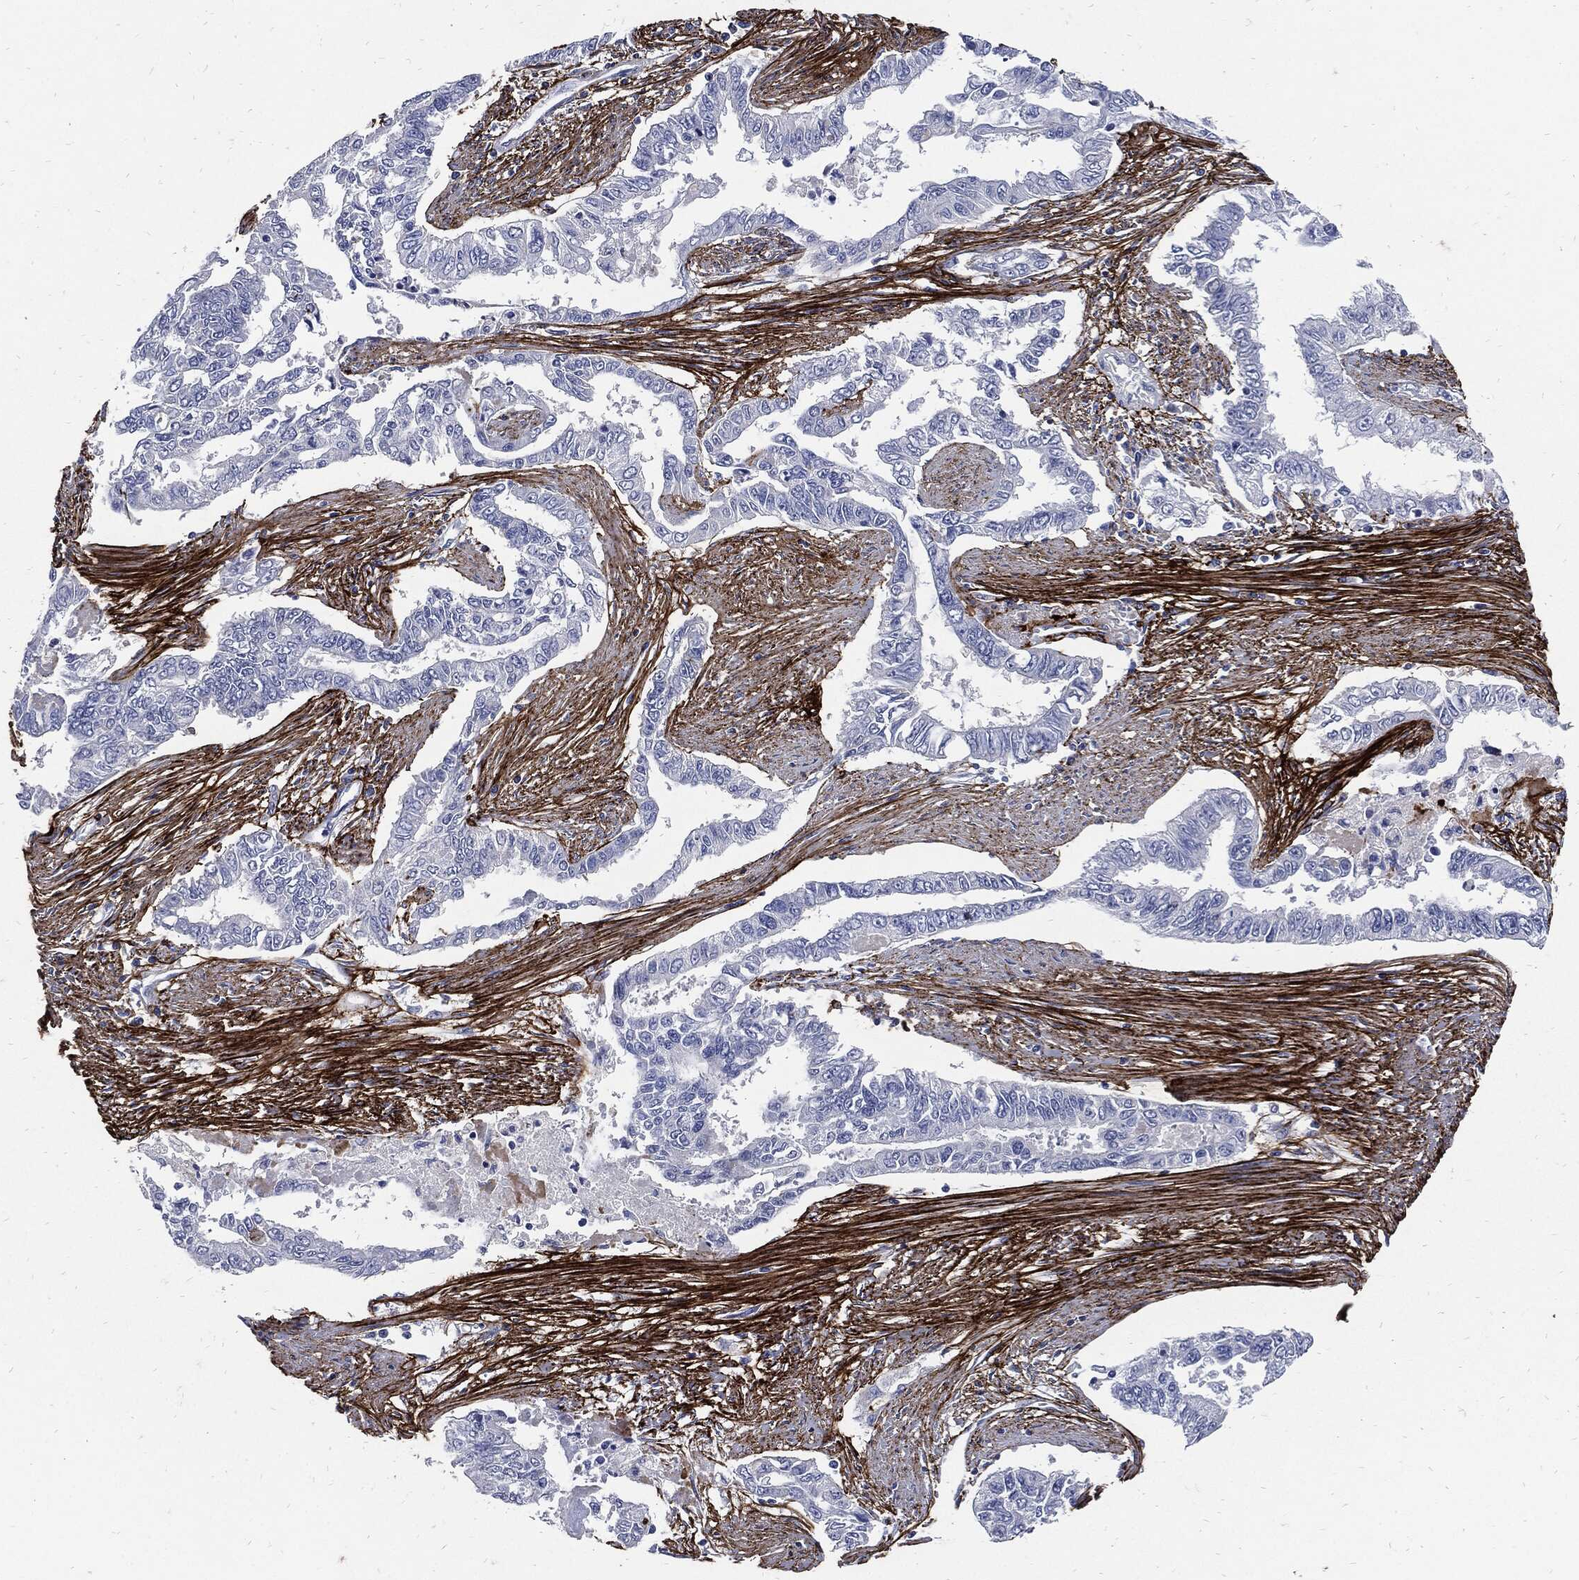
{"staining": {"intensity": "negative", "quantity": "none", "location": "none"}, "tissue": "endometrial cancer", "cell_type": "Tumor cells", "image_type": "cancer", "snomed": [{"axis": "morphology", "description": "Adenocarcinoma, NOS"}, {"axis": "topography", "description": "Uterus"}], "caption": "Immunohistochemical staining of endometrial adenocarcinoma shows no significant expression in tumor cells.", "gene": "FBN1", "patient": {"sex": "female", "age": 59}}